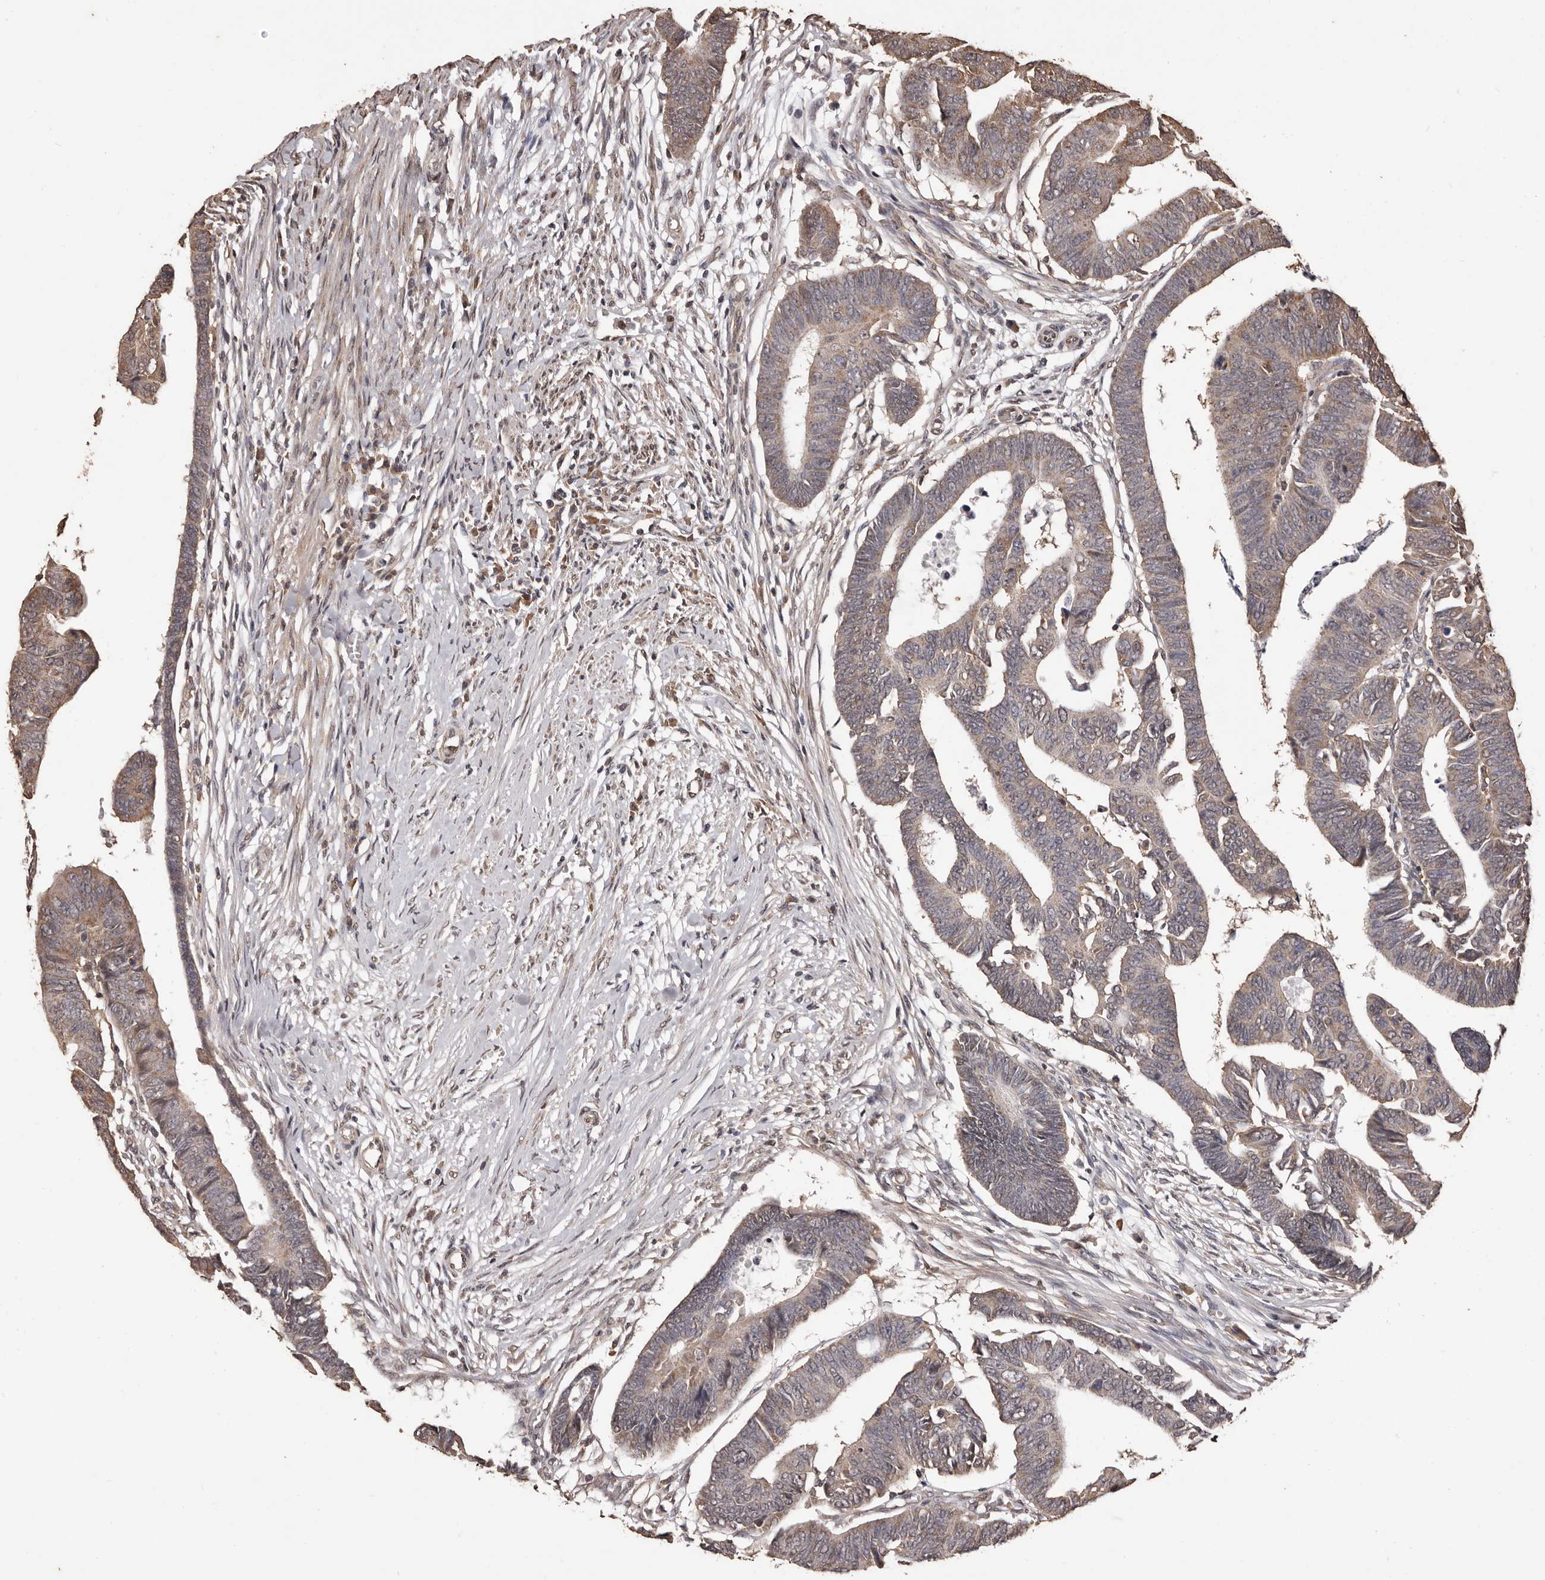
{"staining": {"intensity": "weak", "quantity": "25%-75%", "location": "cytoplasmic/membranous"}, "tissue": "colorectal cancer", "cell_type": "Tumor cells", "image_type": "cancer", "snomed": [{"axis": "morphology", "description": "Adenocarcinoma, NOS"}, {"axis": "topography", "description": "Rectum"}], "caption": "High-magnification brightfield microscopy of adenocarcinoma (colorectal) stained with DAB (3,3'-diaminobenzidine) (brown) and counterstained with hematoxylin (blue). tumor cells exhibit weak cytoplasmic/membranous expression is identified in about25%-75% of cells.", "gene": "NAV1", "patient": {"sex": "female", "age": 65}}